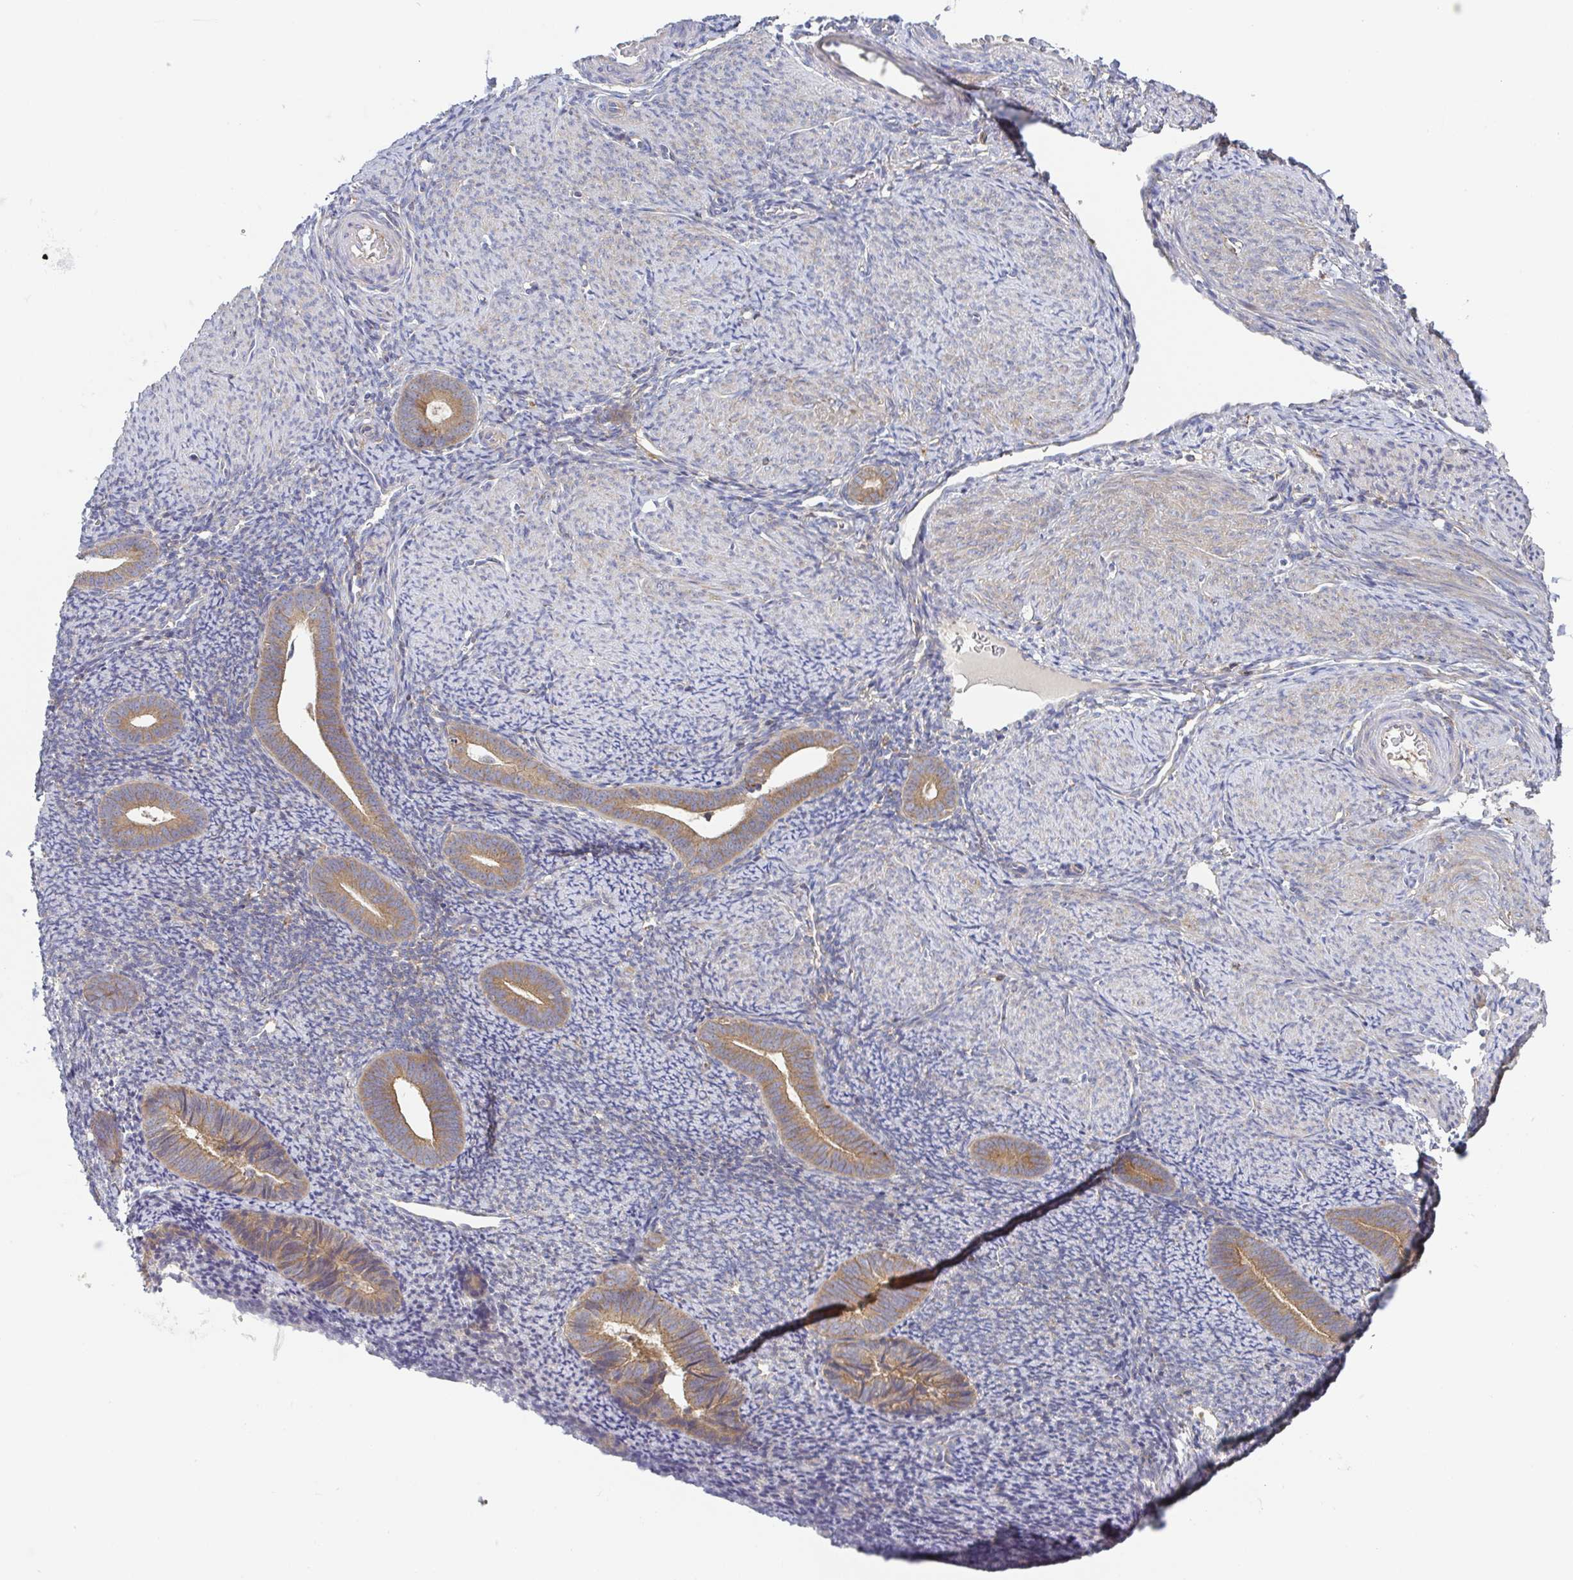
{"staining": {"intensity": "weak", "quantity": "<25%", "location": "cytoplasmic/membranous"}, "tissue": "endometrium", "cell_type": "Cells in endometrial stroma", "image_type": "normal", "snomed": [{"axis": "morphology", "description": "Normal tissue, NOS"}, {"axis": "topography", "description": "Endometrium"}], "caption": "A high-resolution histopathology image shows immunohistochemistry staining of unremarkable endometrium, which demonstrates no significant expression in cells in endometrial stroma. Nuclei are stained in blue.", "gene": "TUFT1", "patient": {"sex": "female", "age": 39}}